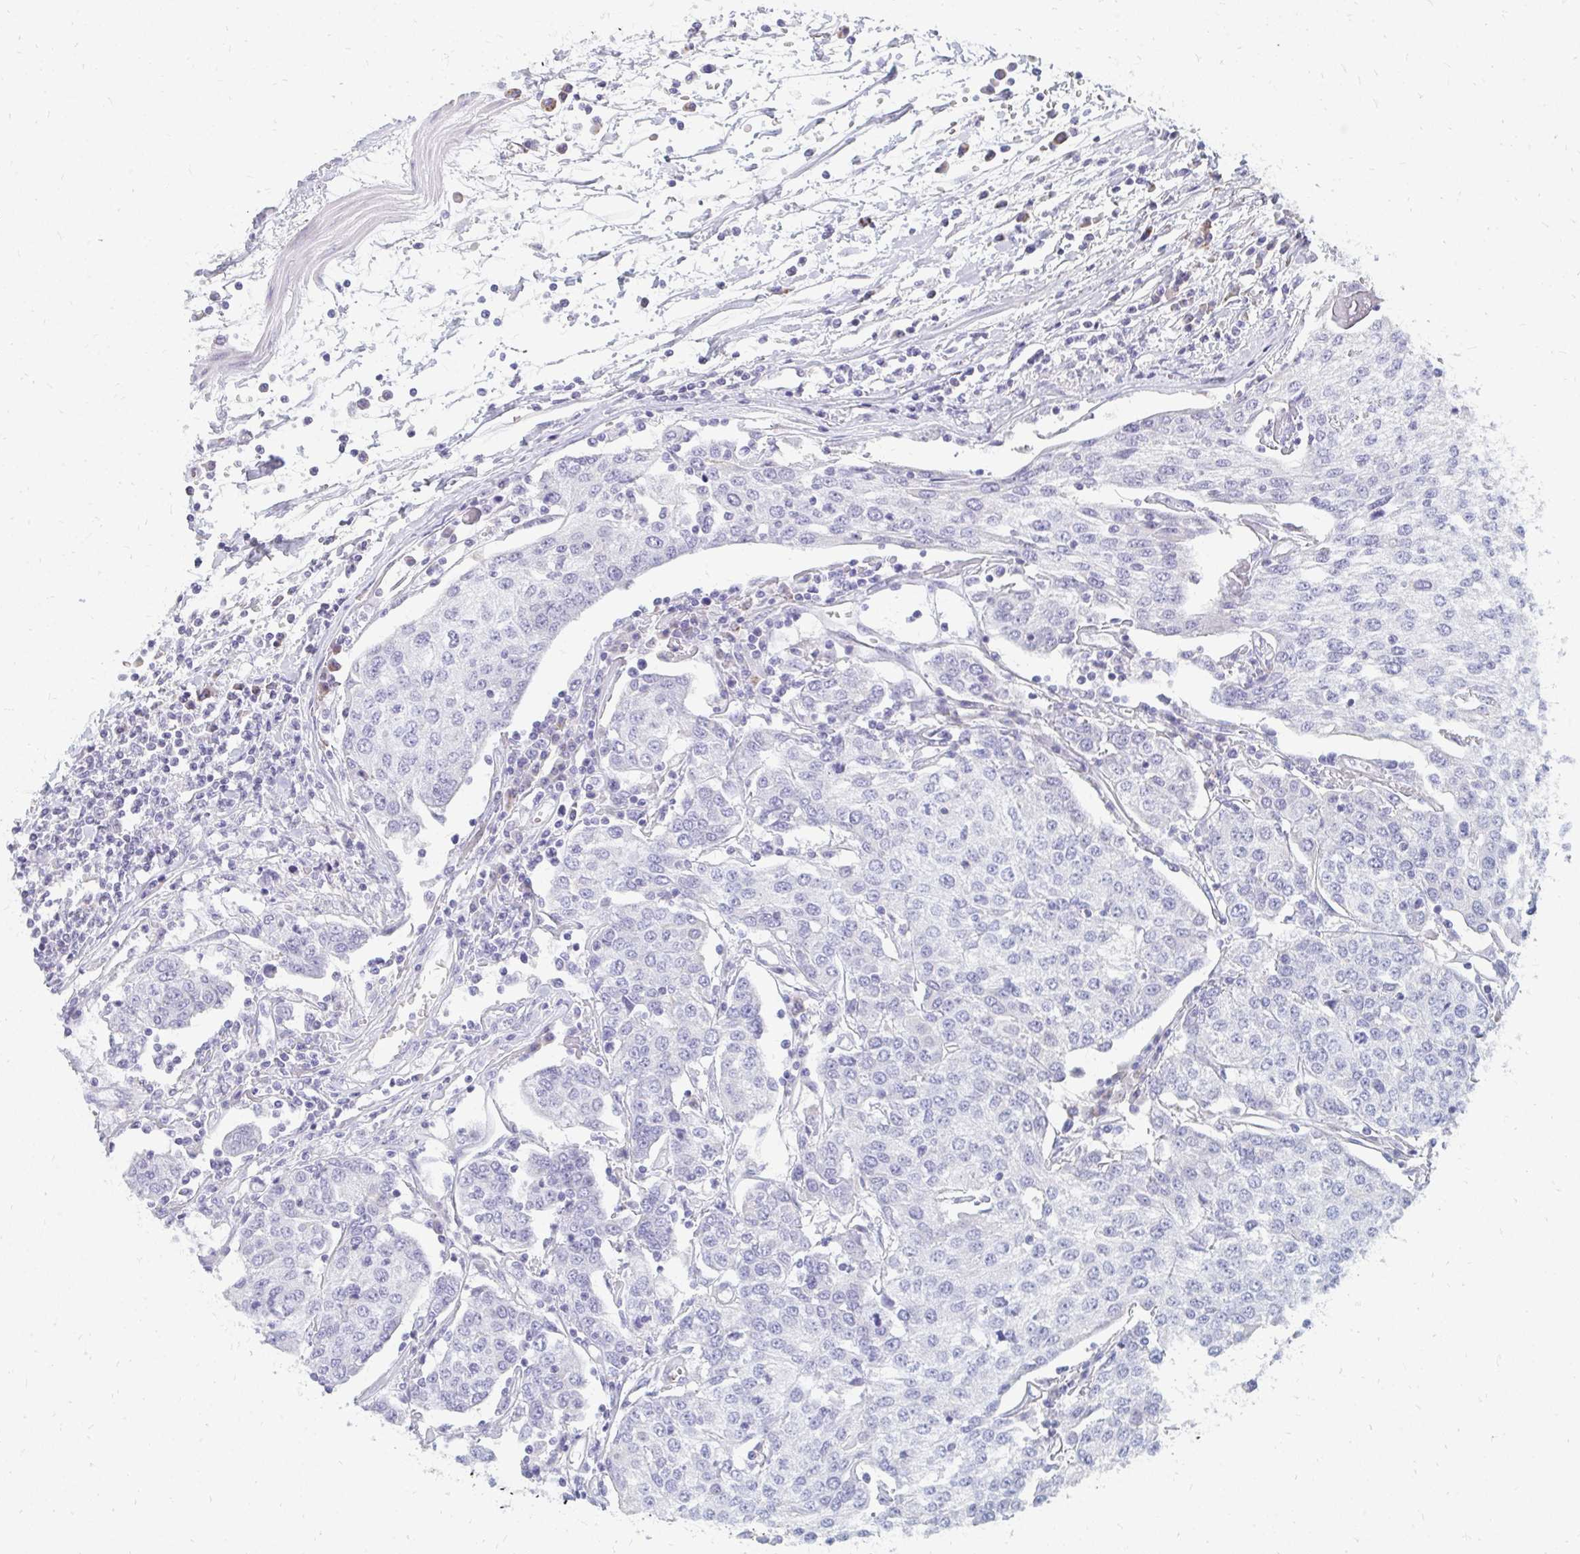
{"staining": {"intensity": "negative", "quantity": "none", "location": "none"}, "tissue": "urothelial cancer", "cell_type": "Tumor cells", "image_type": "cancer", "snomed": [{"axis": "morphology", "description": "Urothelial carcinoma, High grade"}, {"axis": "topography", "description": "Urinary bladder"}], "caption": "Immunohistochemical staining of human urothelial cancer displays no significant expression in tumor cells.", "gene": "OR10V1", "patient": {"sex": "female", "age": 85}}